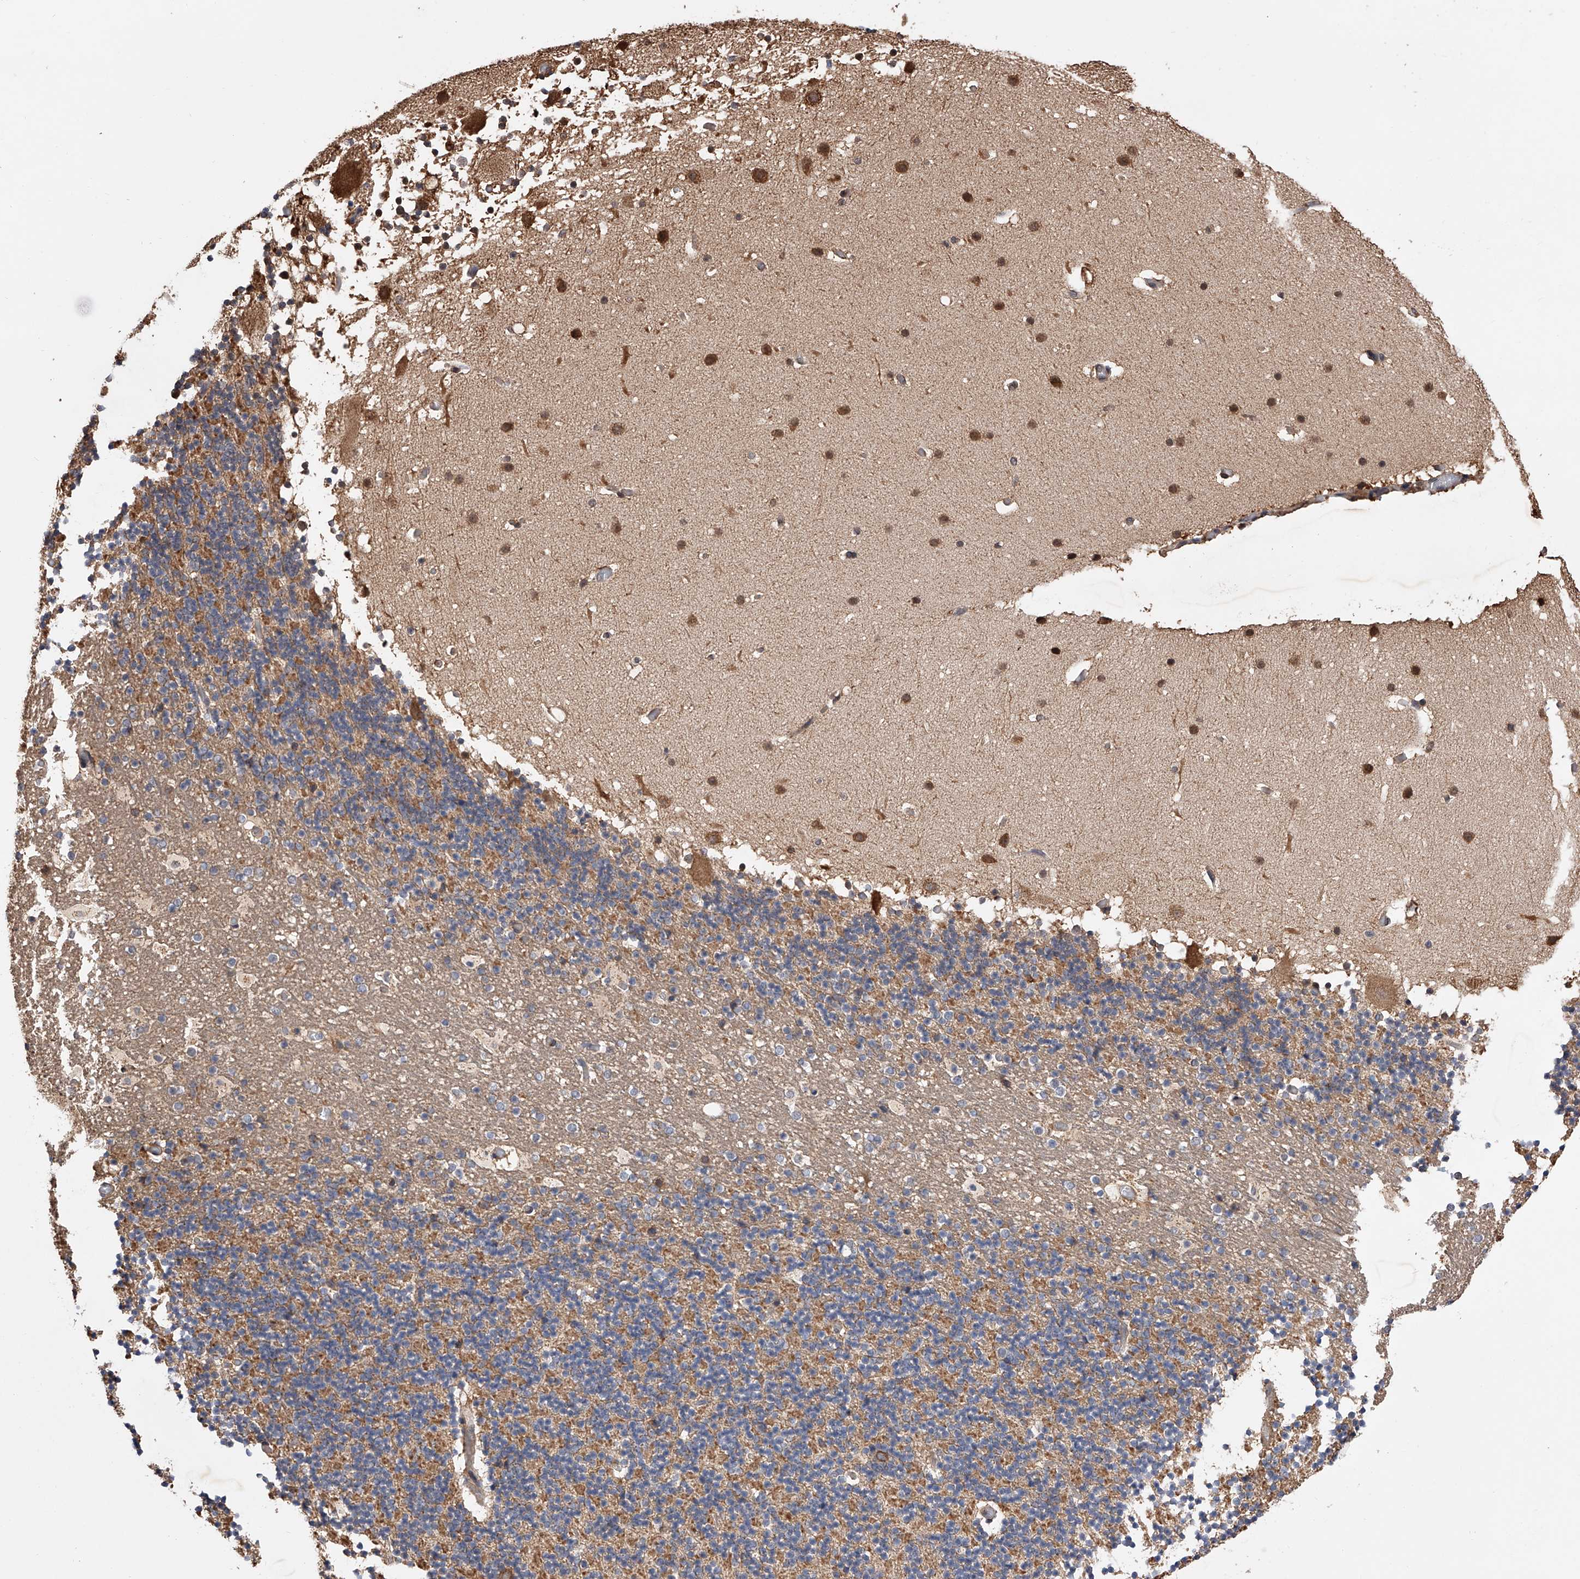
{"staining": {"intensity": "weak", "quantity": "25%-75%", "location": "cytoplasmic/membranous"}, "tissue": "cerebellum", "cell_type": "Cells in granular layer", "image_type": "normal", "snomed": [{"axis": "morphology", "description": "Normal tissue, NOS"}, {"axis": "topography", "description": "Cerebellum"}], "caption": "Weak cytoplasmic/membranous positivity for a protein is seen in about 25%-75% of cells in granular layer of normal cerebellum using immunohistochemistry (IHC).", "gene": "GMDS", "patient": {"sex": "male", "age": 57}}